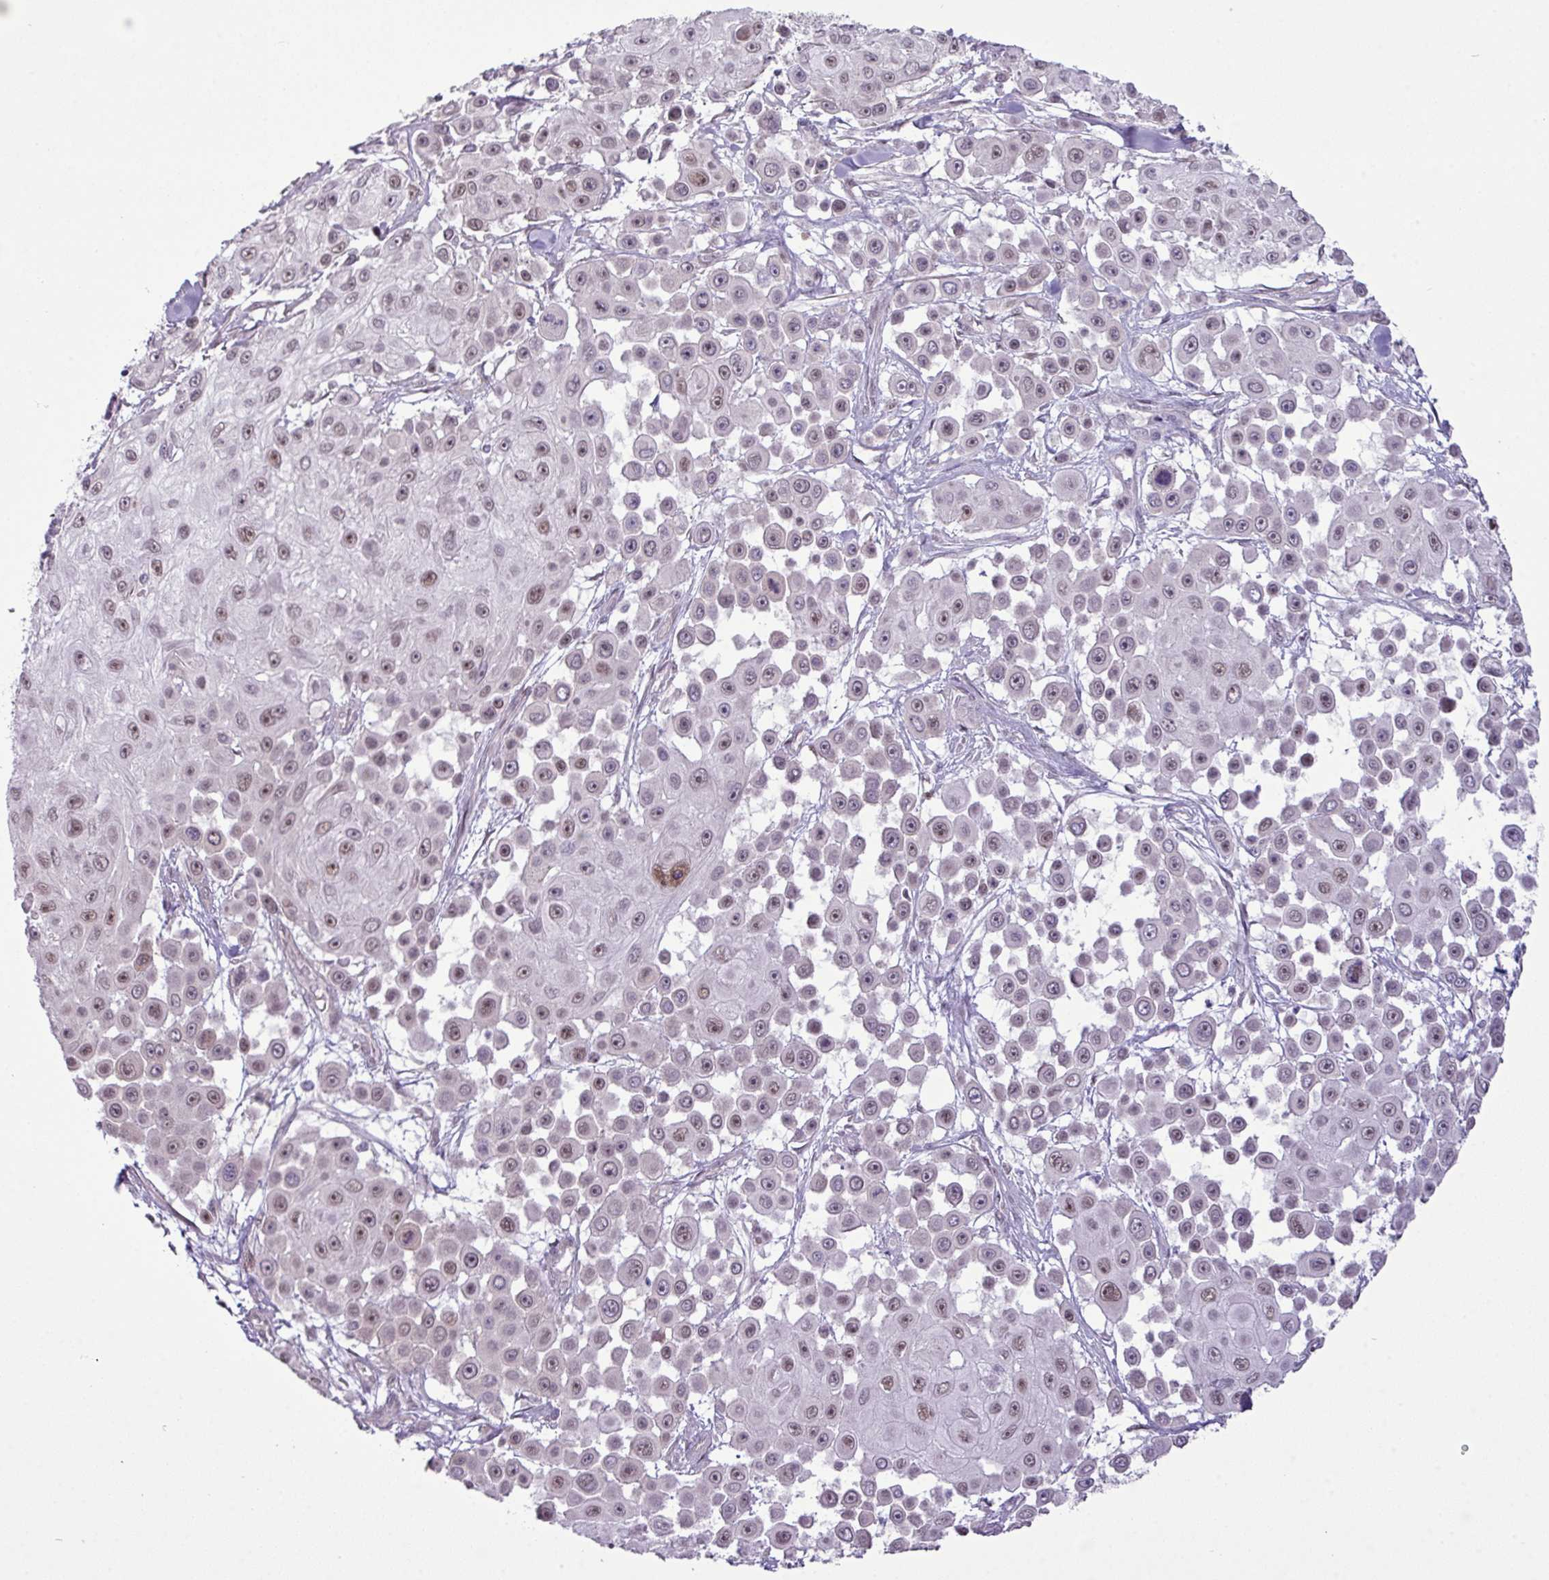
{"staining": {"intensity": "moderate", "quantity": "25%-75%", "location": "nuclear"}, "tissue": "skin cancer", "cell_type": "Tumor cells", "image_type": "cancer", "snomed": [{"axis": "morphology", "description": "Squamous cell carcinoma, NOS"}, {"axis": "topography", "description": "Skin"}], "caption": "Immunohistochemical staining of squamous cell carcinoma (skin) reveals medium levels of moderate nuclear positivity in approximately 25%-75% of tumor cells. (DAB = brown stain, brightfield microscopy at high magnification).", "gene": "MAK16", "patient": {"sex": "male", "age": 67}}